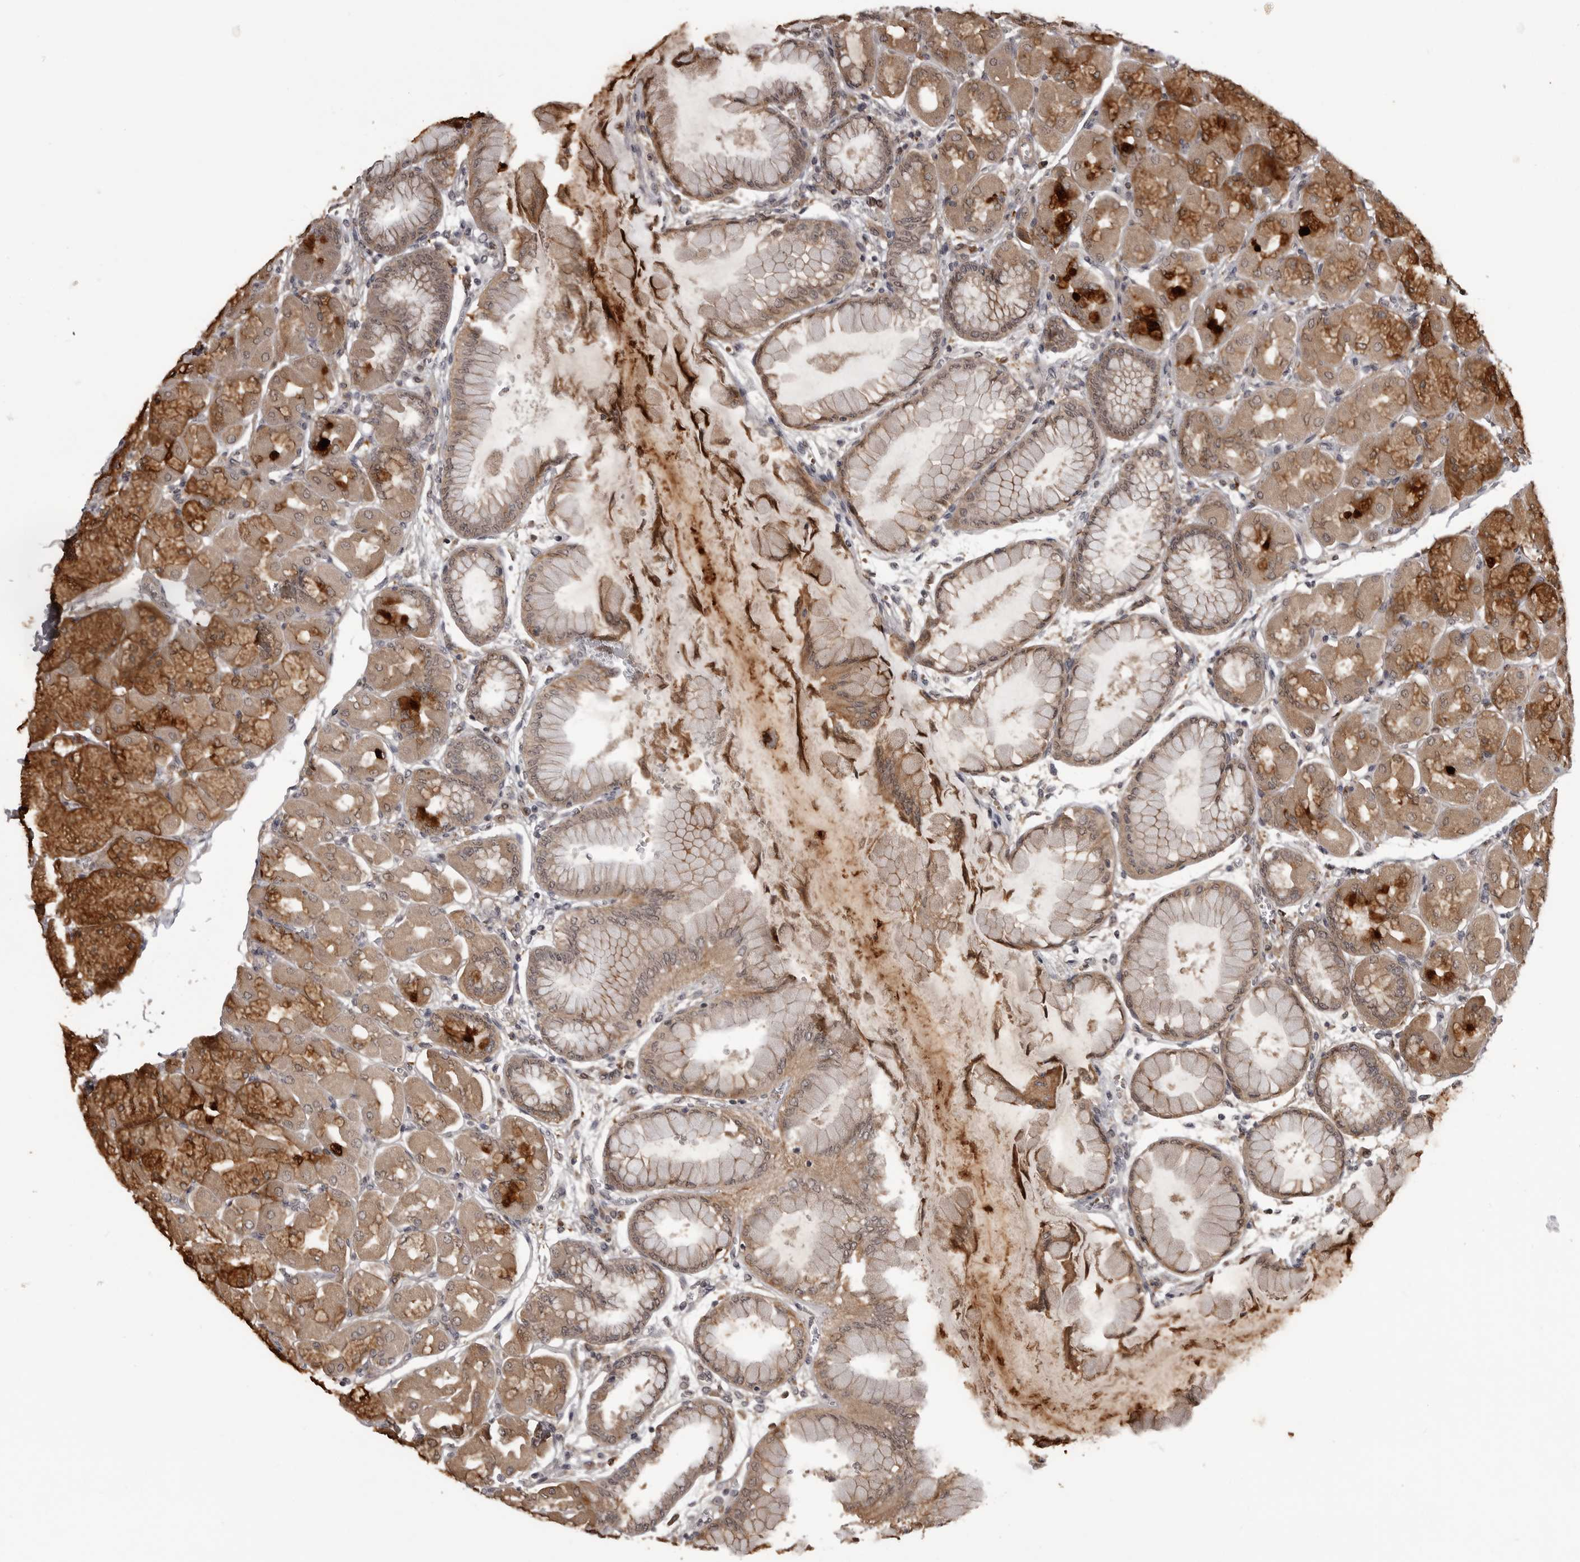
{"staining": {"intensity": "strong", "quantity": "25%-75%", "location": "cytoplasmic/membranous,nuclear"}, "tissue": "stomach", "cell_type": "Glandular cells", "image_type": "normal", "snomed": [{"axis": "morphology", "description": "Normal tissue, NOS"}, {"axis": "topography", "description": "Stomach, upper"}], "caption": "Immunohistochemical staining of unremarkable stomach shows high levels of strong cytoplasmic/membranous,nuclear positivity in approximately 25%-75% of glandular cells.", "gene": "AKAP7", "patient": {"sex": "female", "age": 56}}